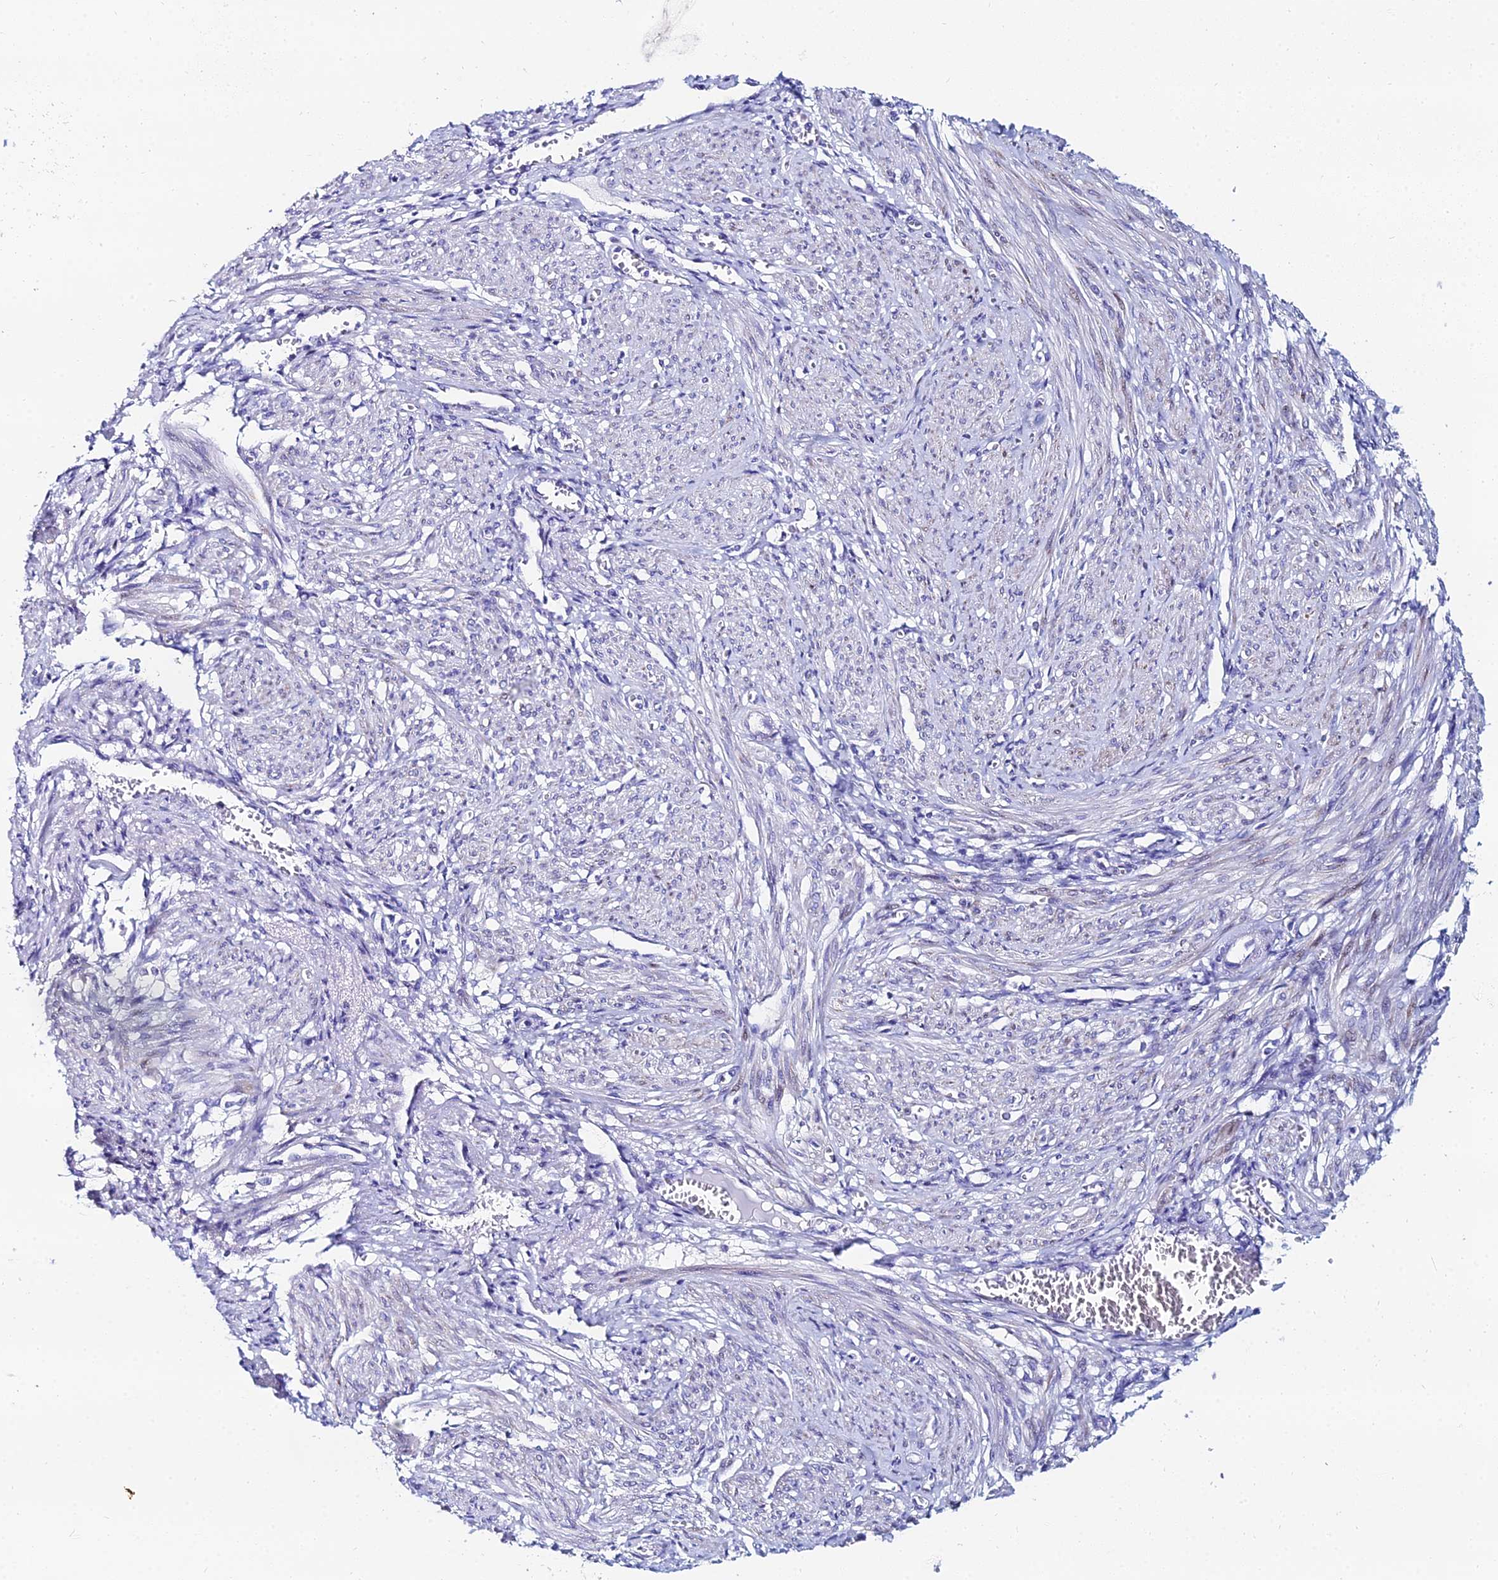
{"staining": {"intensity": "negative", "quantity": "none", "location": "none"}, "tissue": "smooth muscle", "cell_type": "Smooth muscle cells", "image_type": "normal", "snomed": [{"axis": "morphology", "description": "Normal tissue, NOS"}, {"axis": "topography", "description": "Smooth muscle"}], "caption": "IHC photomicrograph of normal human smooth muscle stained for a protein (brown), which exhibits no staining in smooth muscle cells.", "gene": "HSPA1L", "patient": {"sex": "female", "age": 39}}